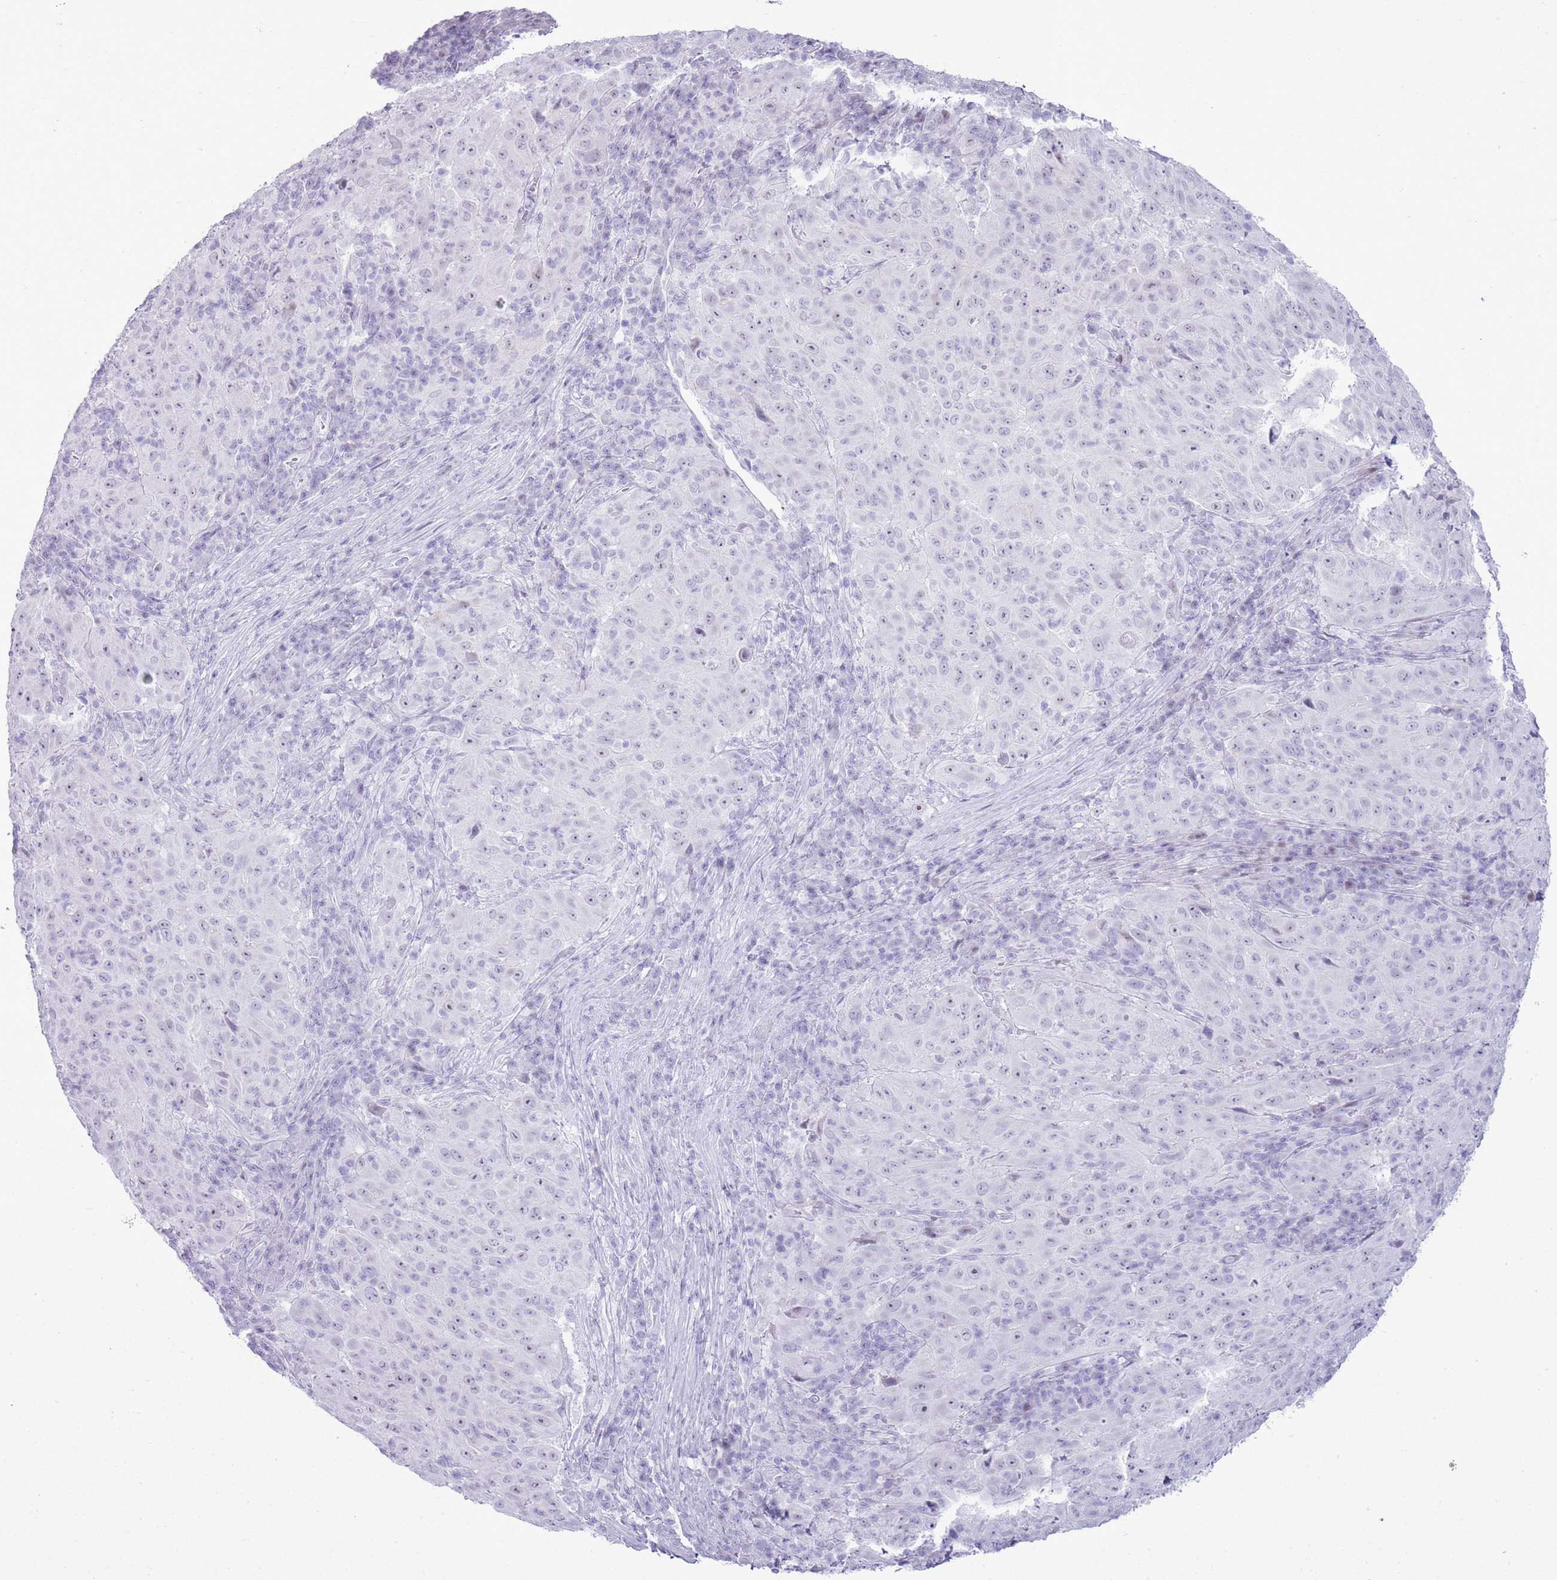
{"staining": {"intensity": "negative", "quantity": "none", "location": "none"}, "tissue": "pancreatic cancer", "cell_type": "Tumor cells", "image_type": "cancer", "snomed": [{"axis": "morphology", "description": "Adenocarcinoma, NOS"}, {"axis": "topography", "description": "Pancreas"}], "caption": "This image is of pancreatic adenocarcinoma stained with immunohistochemistry to label a protein in brown with the nuclei are counter-stained blue. There is no staining in tumor cells. The staining was performed using DAB to visualize the protein expression in brown, while the nuclei were stained in blue with hematoxylin (Magnification: 20x).", "gene": "ASIP", "patient": {"sex": "male", "age": 63}}